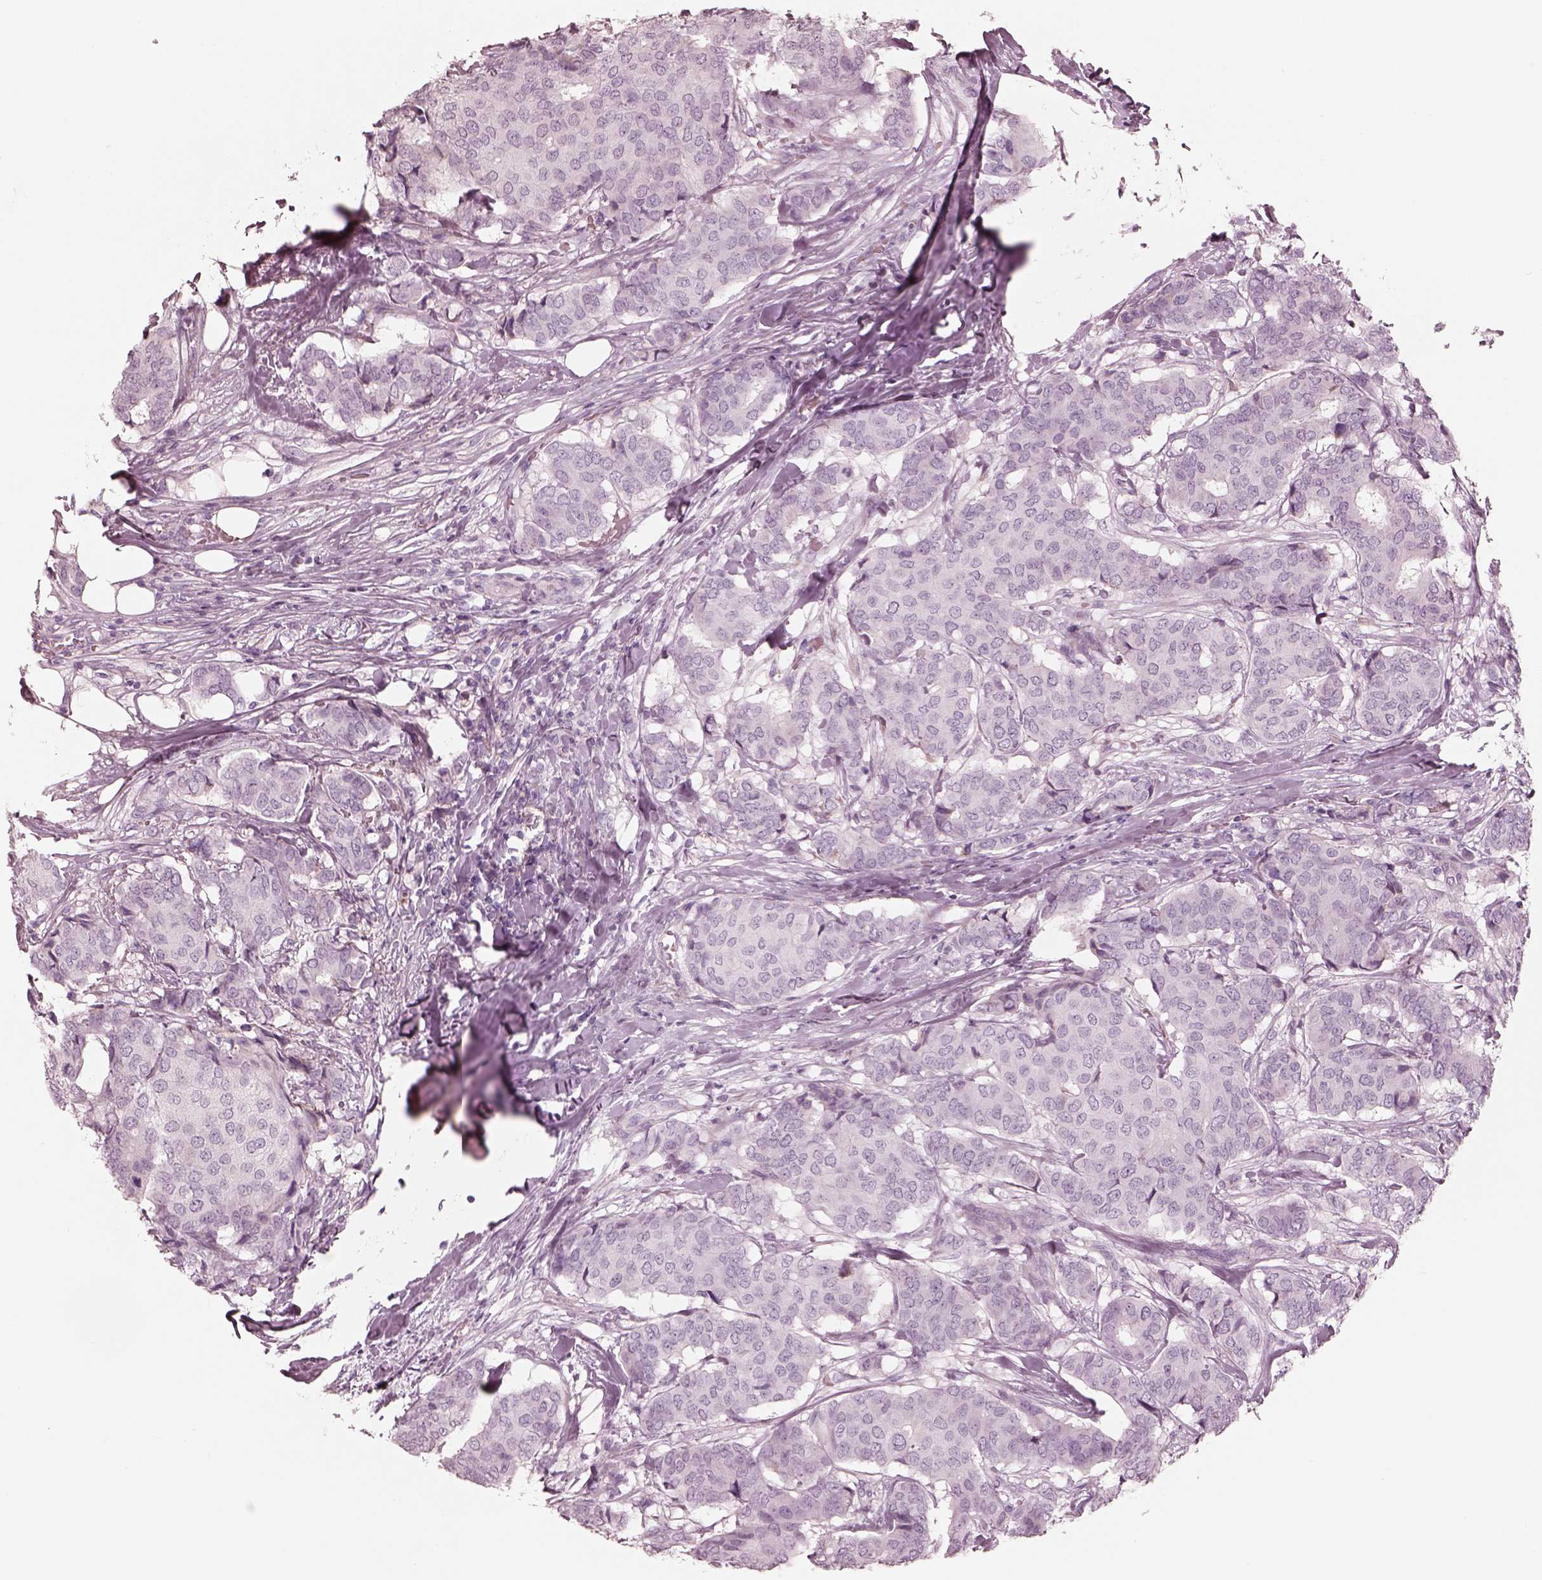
{"staining": {"intensity": "negative", "quantity": "none", "location": "none"}, "tissue": "breast cancer", "cell_type": "Tumor cells", "image_type": "cancer", "snomed": [{"axis": "morphology", "description": "Duct carcinoma"}, {"axis": "topography", "description": "Breast"}], "caption": "This is a image of immunohistochemistry (IHC) staining of breast invasive ductal carcinoma, which shows no staining in tumor cells. (DAB (3,3'-diaminobenzidine) immunohistochemistry (IHC), high magnification).", "gene": "CADM2", "patient": {"sex": "female", "age": 75}}